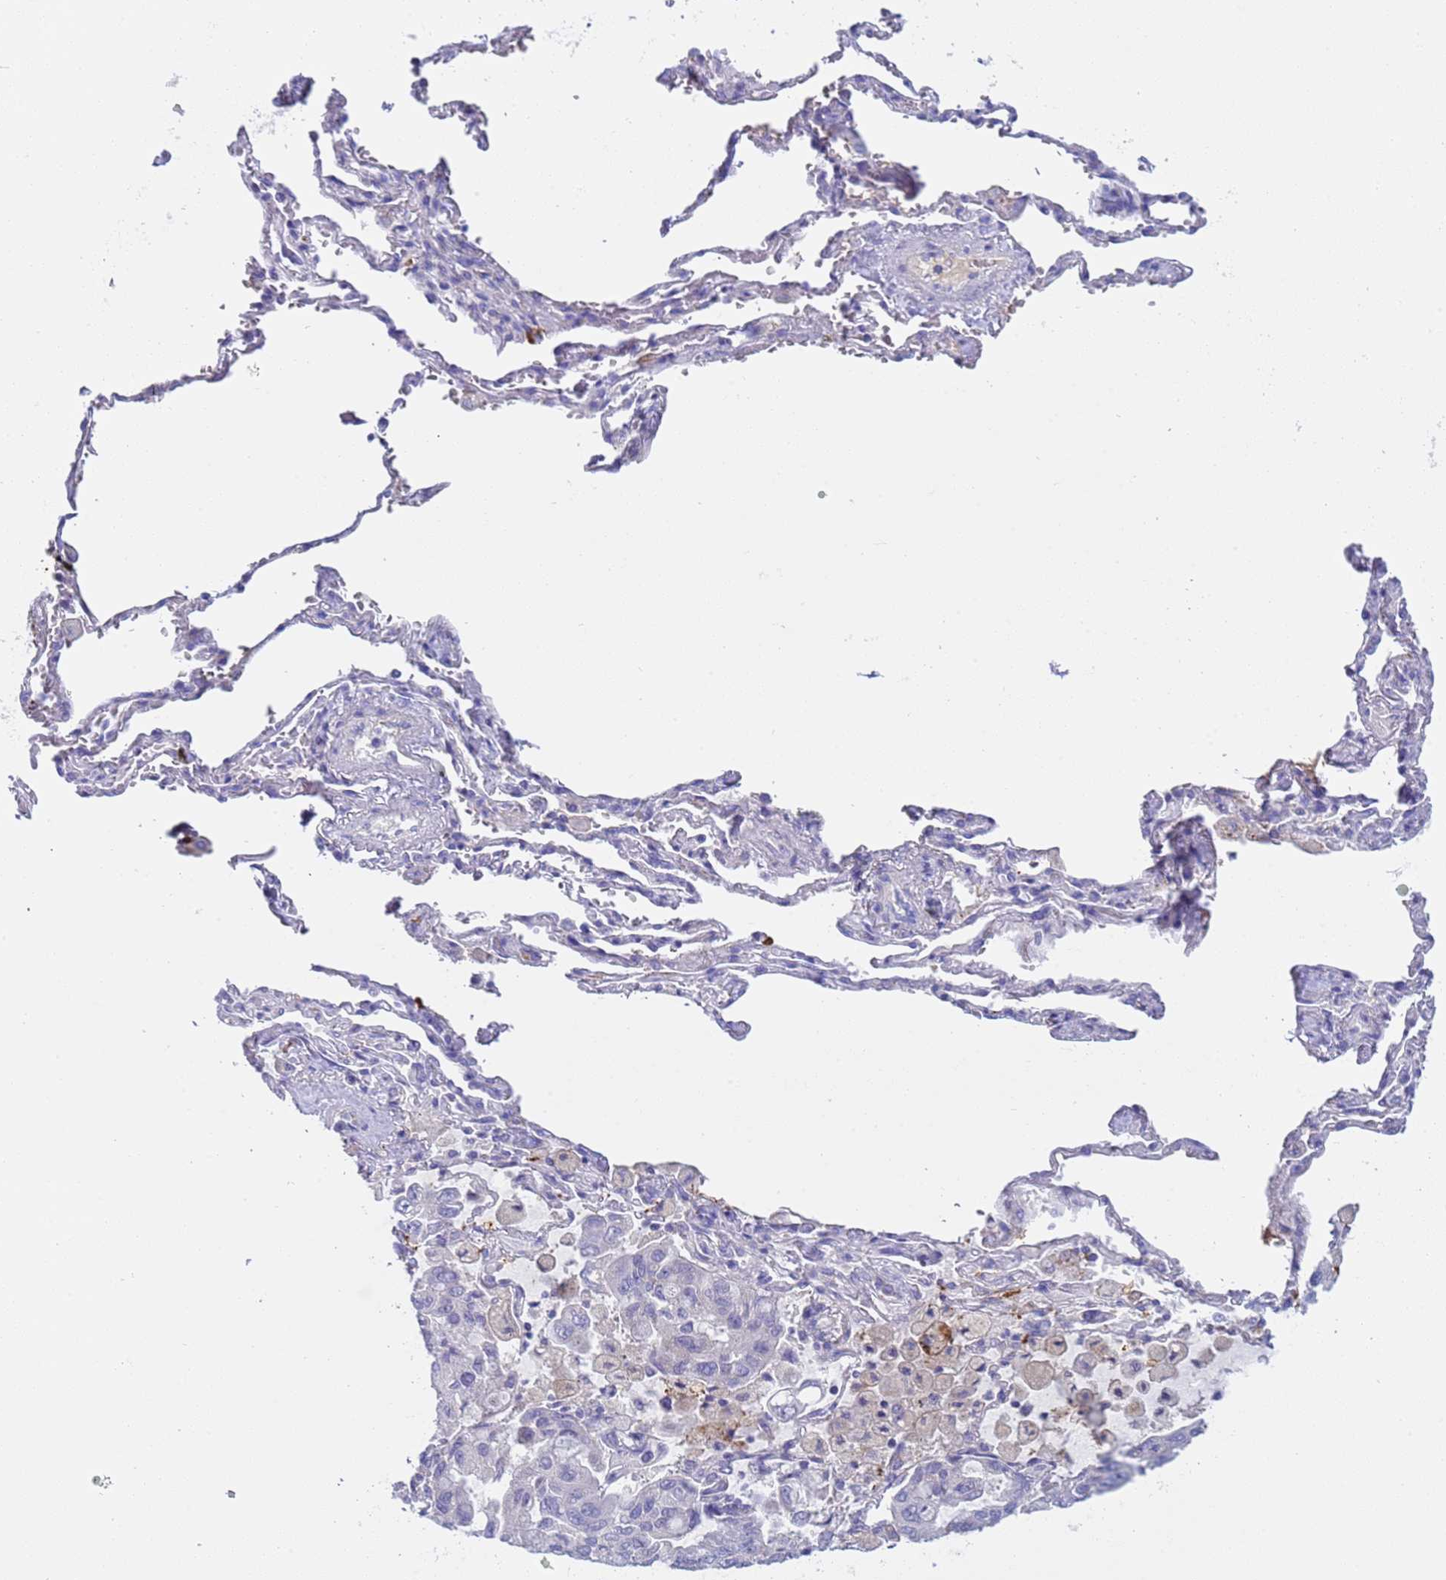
{"staining": {"intensity": "negative", "quantity": "none", "location": "none"}, "tissue": "lung cancer", "cell_type": "Tumor cells", "image_type": "cancer", "snomed": [{"axis": "morphology", "description": "Adenocarcinoma, NOS"}, {"axis": "topography", "description": "Lung"}], "caption": "Photomicrograph shows no significant protein positivity in tumor cells of adenocarcinoma (lung).", "gene": "C4orf46", "patient": {"sex": "male", "age": 64}}